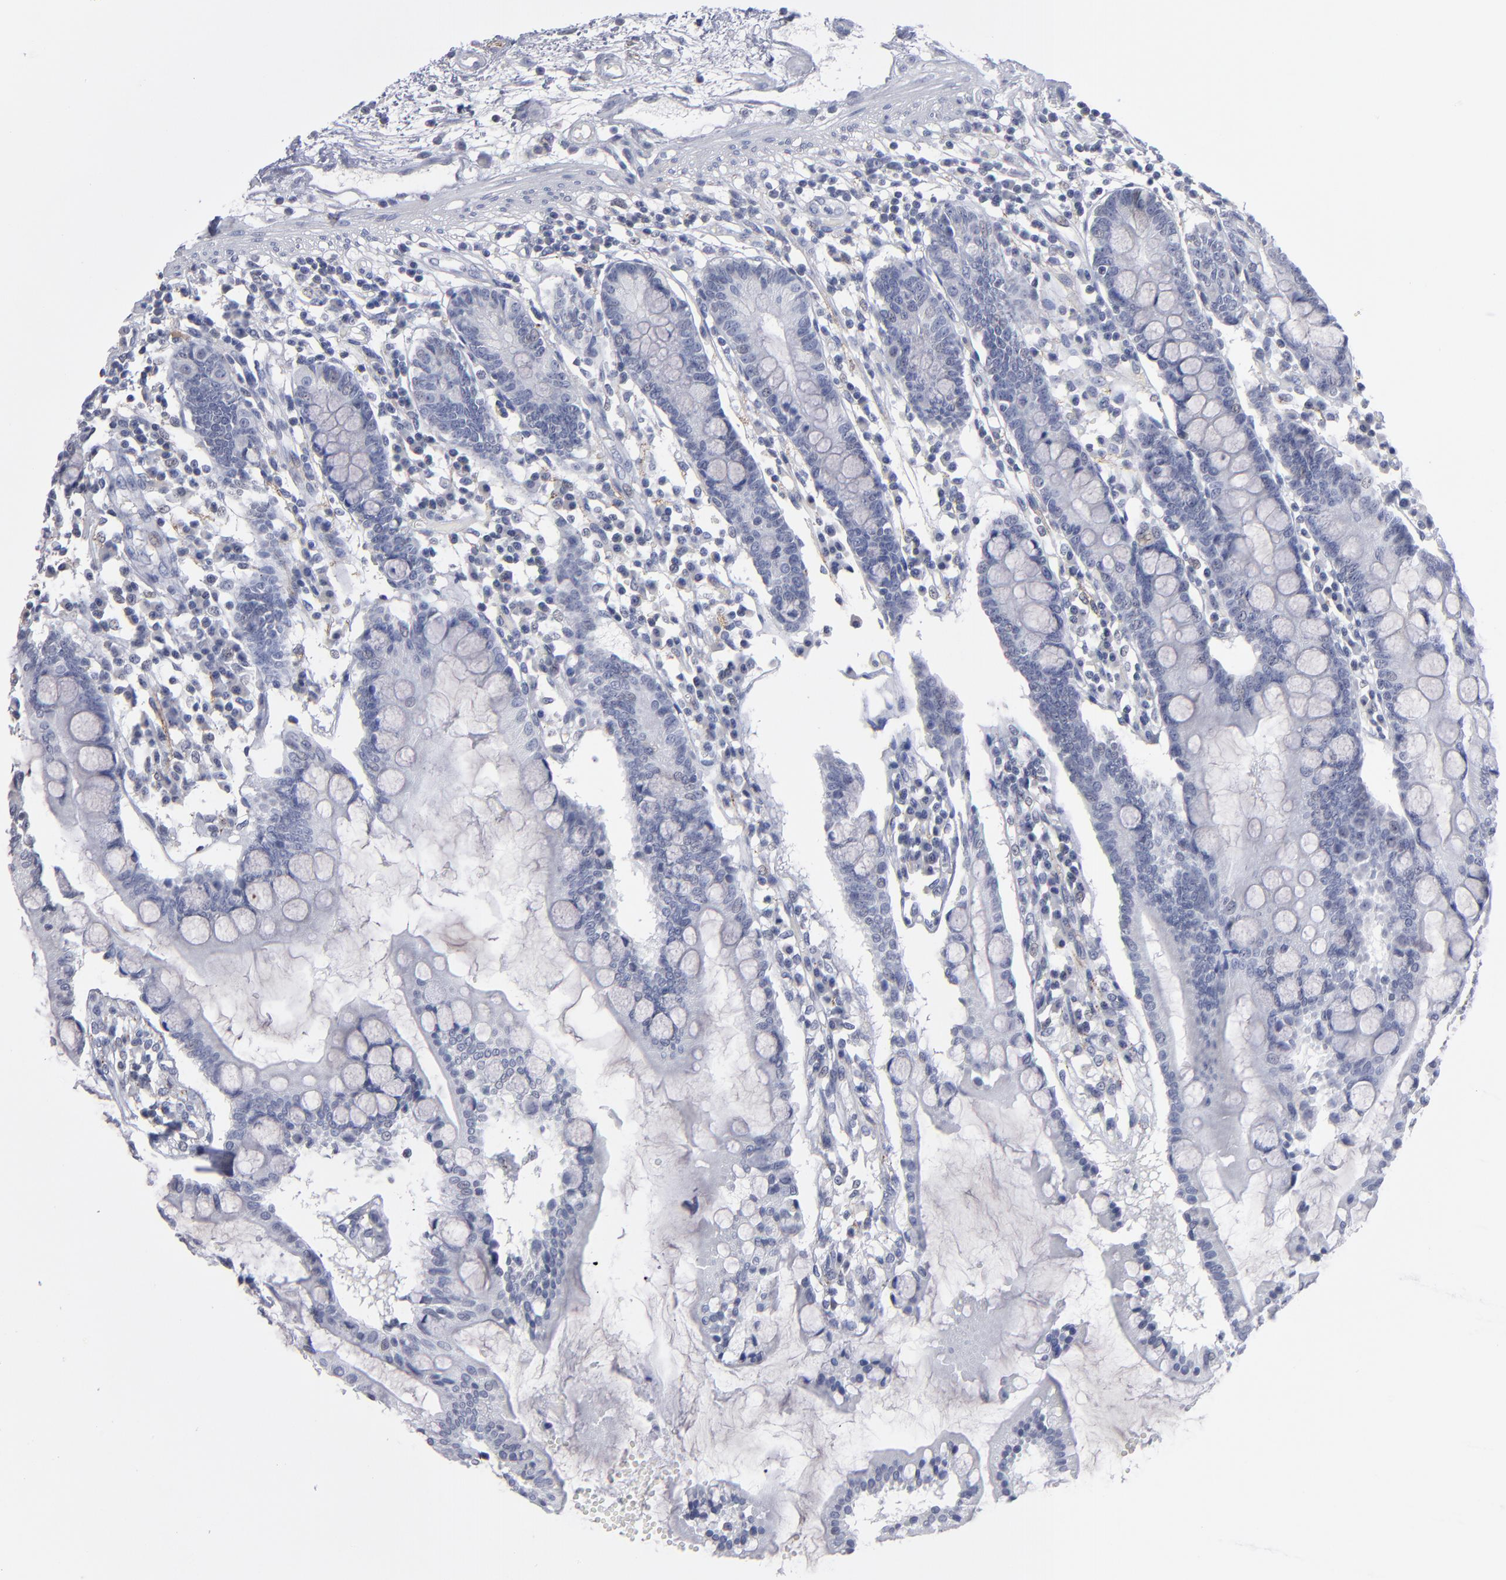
{"staining": {"intensity": "negative", "quantity": "none", "location": "none"}, "tissue": "small intestine", "cell_type": "Glandular cells", "image_type": "normal", "snomed": [{"axis": "morphology", "description": "Normal tissue, NOS"}, {"axis": "topography", "description": "Small intestine"}], "caption": "High power microscopy photomicrograph of an immunohistochemistry (IHC) photomicrograph of benign small intestine, revealing no significant positivity in glandular cells.", "gene": "RPH3A", "patient": {"sex": "female", "age": 51}}